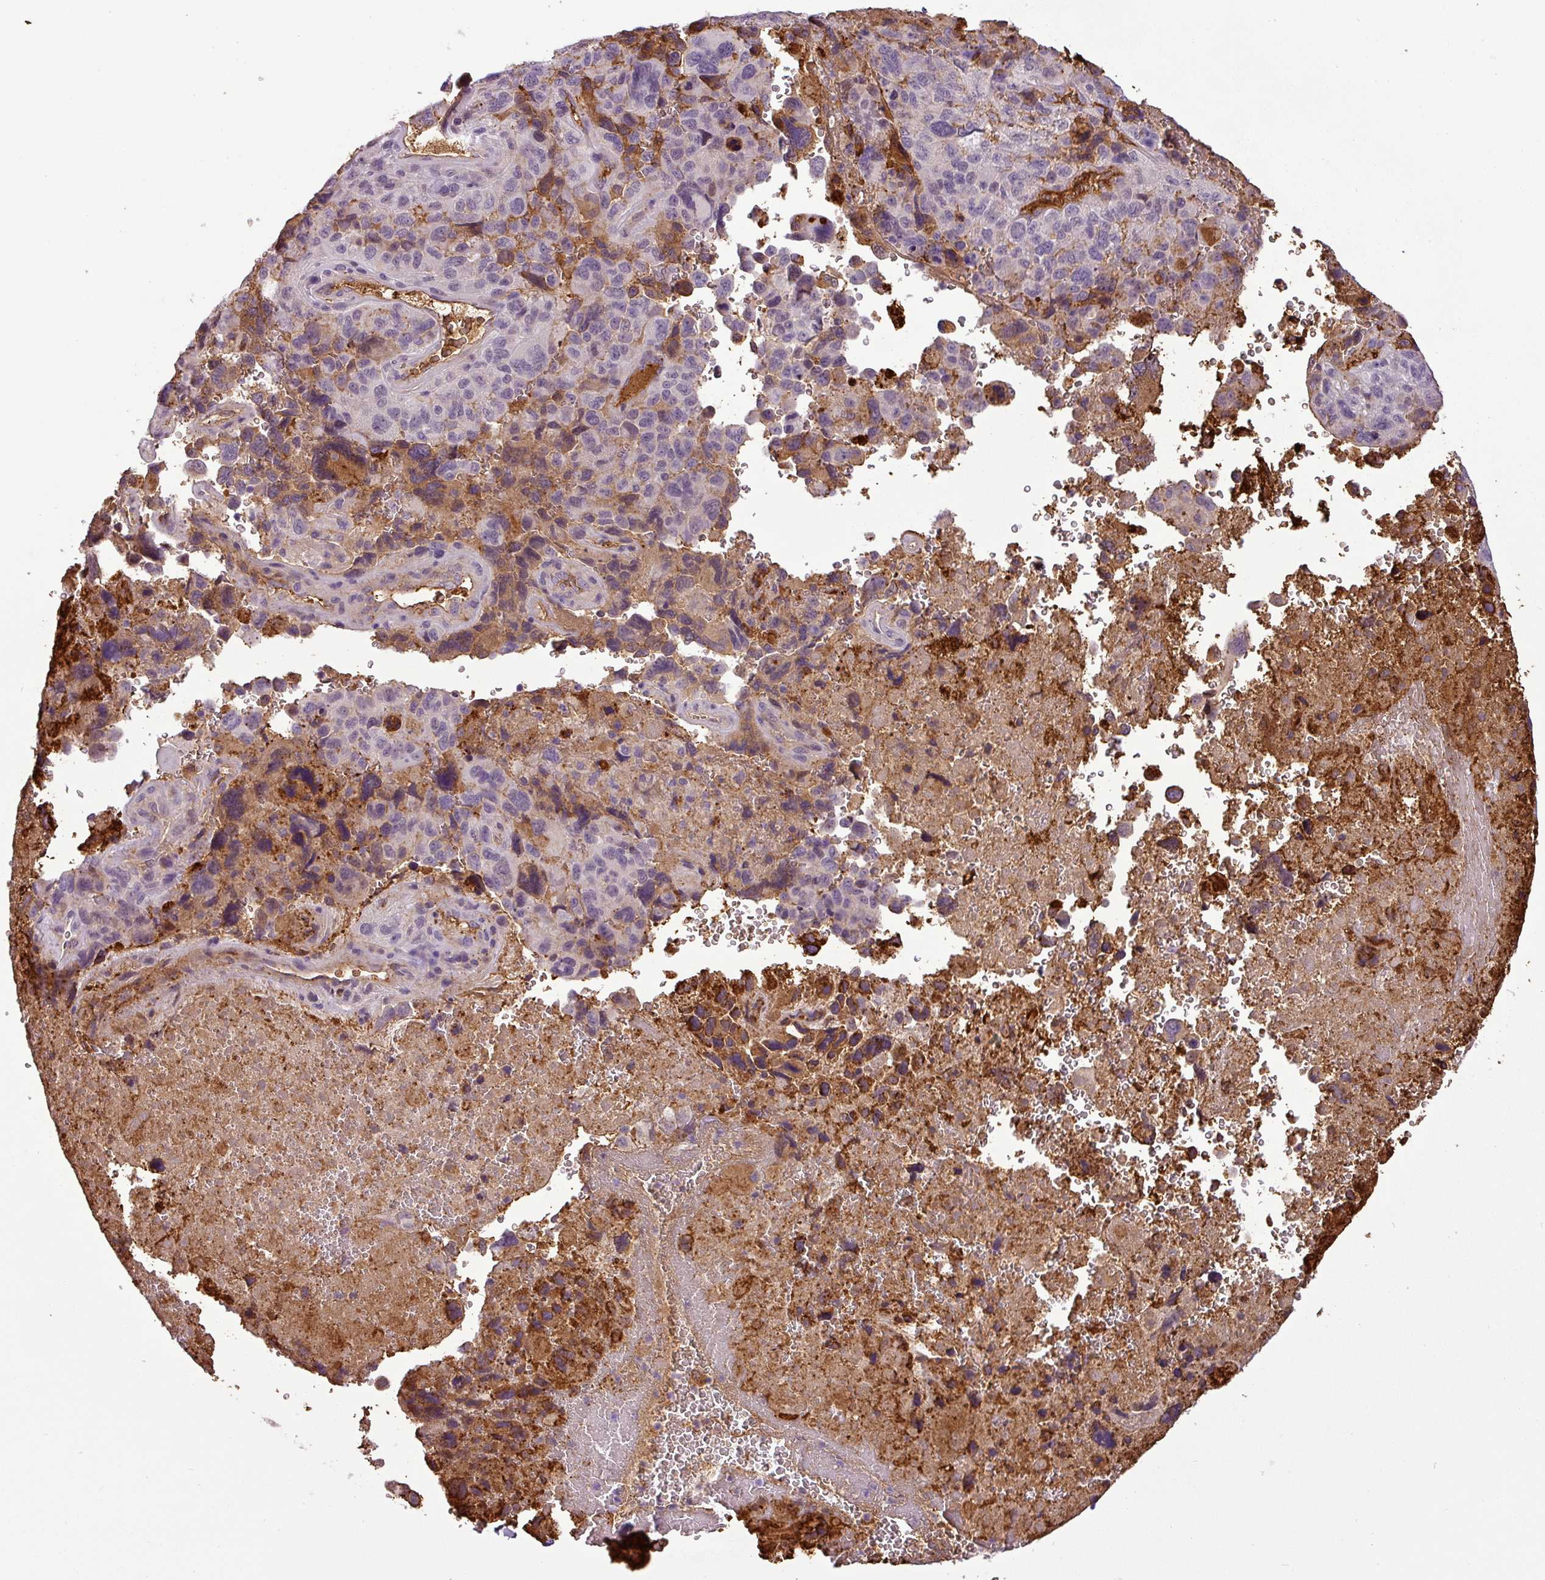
{"staining": {"intensity": "moderate", "quantity": "<25%", "location": "cytoplasmic/membranous"}, "tissue": "lung cancer", "cell_type": "Tumor cells", "image_type": "cancer", "snomed": [{"axis": "morphology", "description": "Adenocarcinoma, NOS"}, {"axis": "topography", "description": "Lung"}], "caption": "Lung cancer (adenocarcinoma) stained for a protein demonstrates moderate cytoplasmic/membranous positivity in tumor cells. The protein is stained brown, and the nuclei are stained in blue (DAB (3,3'-diaminobenzidine) IHC with brightfield microscopy, high magnification).", "gene": "APOC1", "patient": {"sex": "male", "age": 67}}